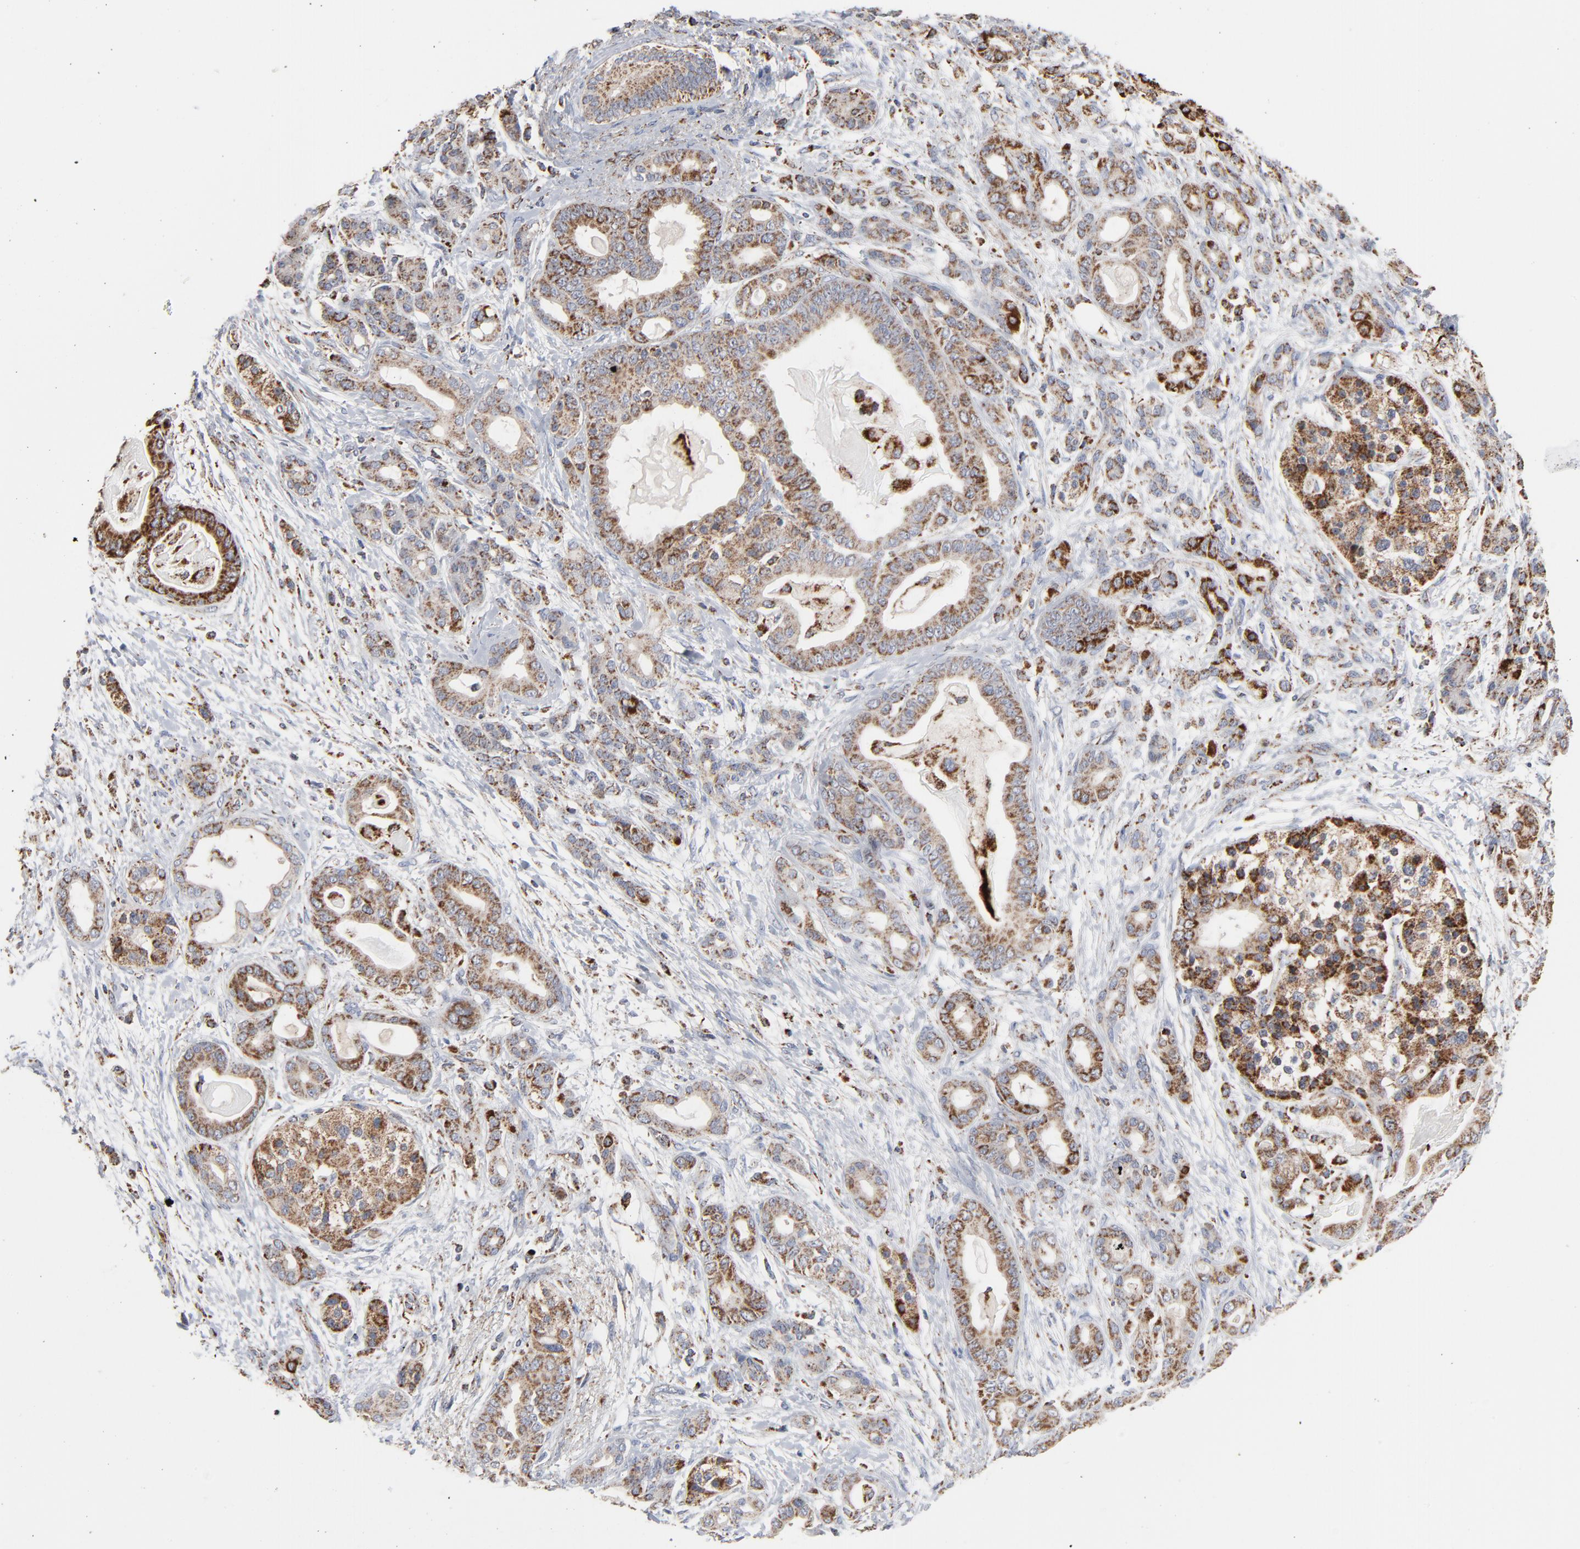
{"staining": {"intensity": "strong", "quantity": ">75%", "location": "cytoplasmic/membranous"}, "tissue": "pancreatic cancer", "cell_type": "Tumor cells", "image_type": "cancer", "snomed": [{"axis": "morphology", "description": "Adenocarcinoma, NOS"}, {"axis": "topography", "description": "Pancreas"}], "caption": "Strong cytoplasmic/membranous protein staining is seen in approximately >75% of tumor cells in pancreatic cancer.", "gene": "UQCRC1", "patient": {"sex": "male", "age": 63}}